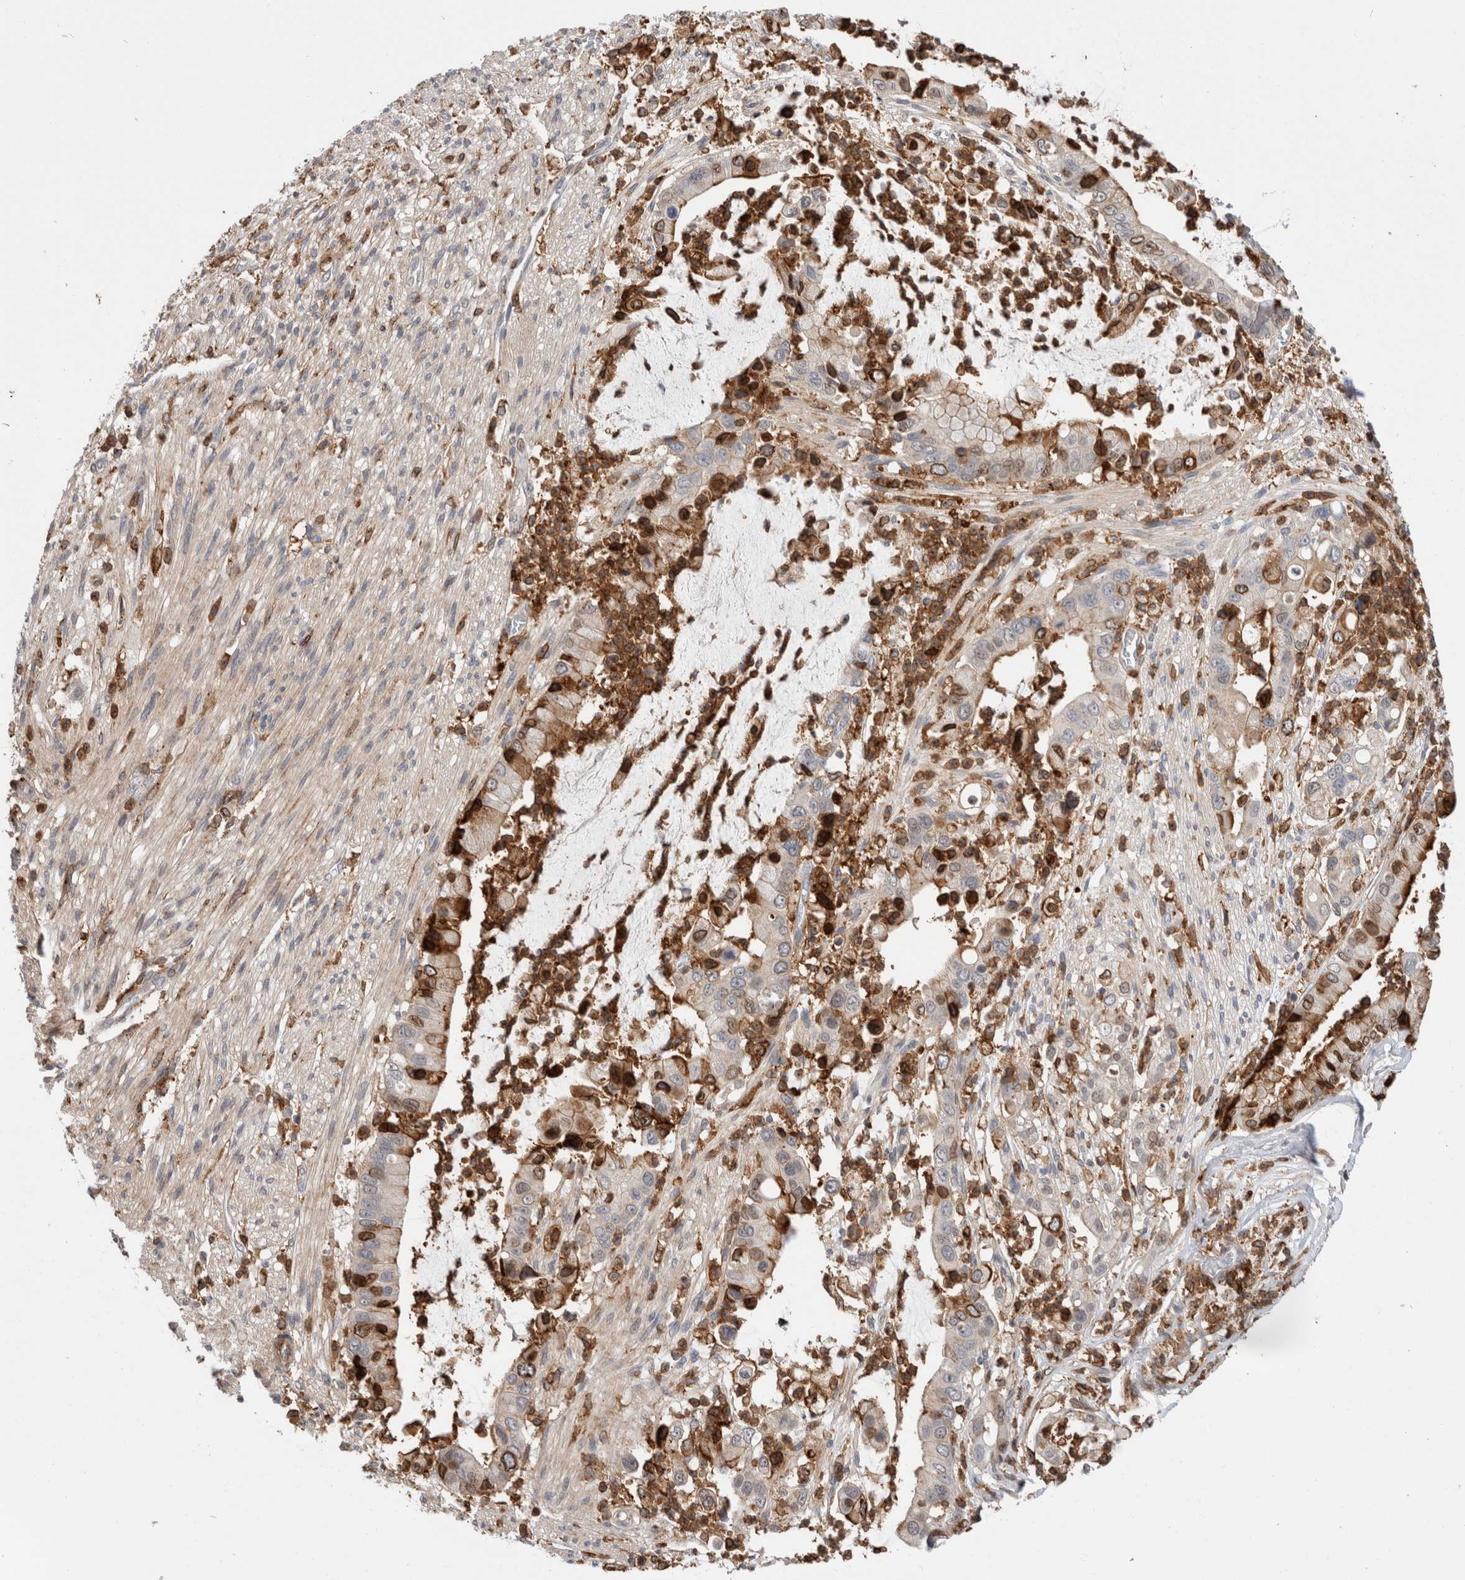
{"staining": {"intensity": "moderate", "quantity": "<25%", "location": "cytoplasmic/membranous,nuclear"}, "tissue": "liver cancer", "cell_type": "Tumor cells", "image_type": "cancer", "snomed": [{"axis": "morphology", "description": "Cholangiocarcinoma"}, {"axis": "topography", "description": "Liver"}], "caption": "Immunohistochemical staining of human liver cancer exhibits low levels of moderate cytoplasmic/membranous and nuclear protein expression in approximately <25% of tumor cells.", "gene": "CCDC88B", "patient": {"sex": "female", "age": 54}}